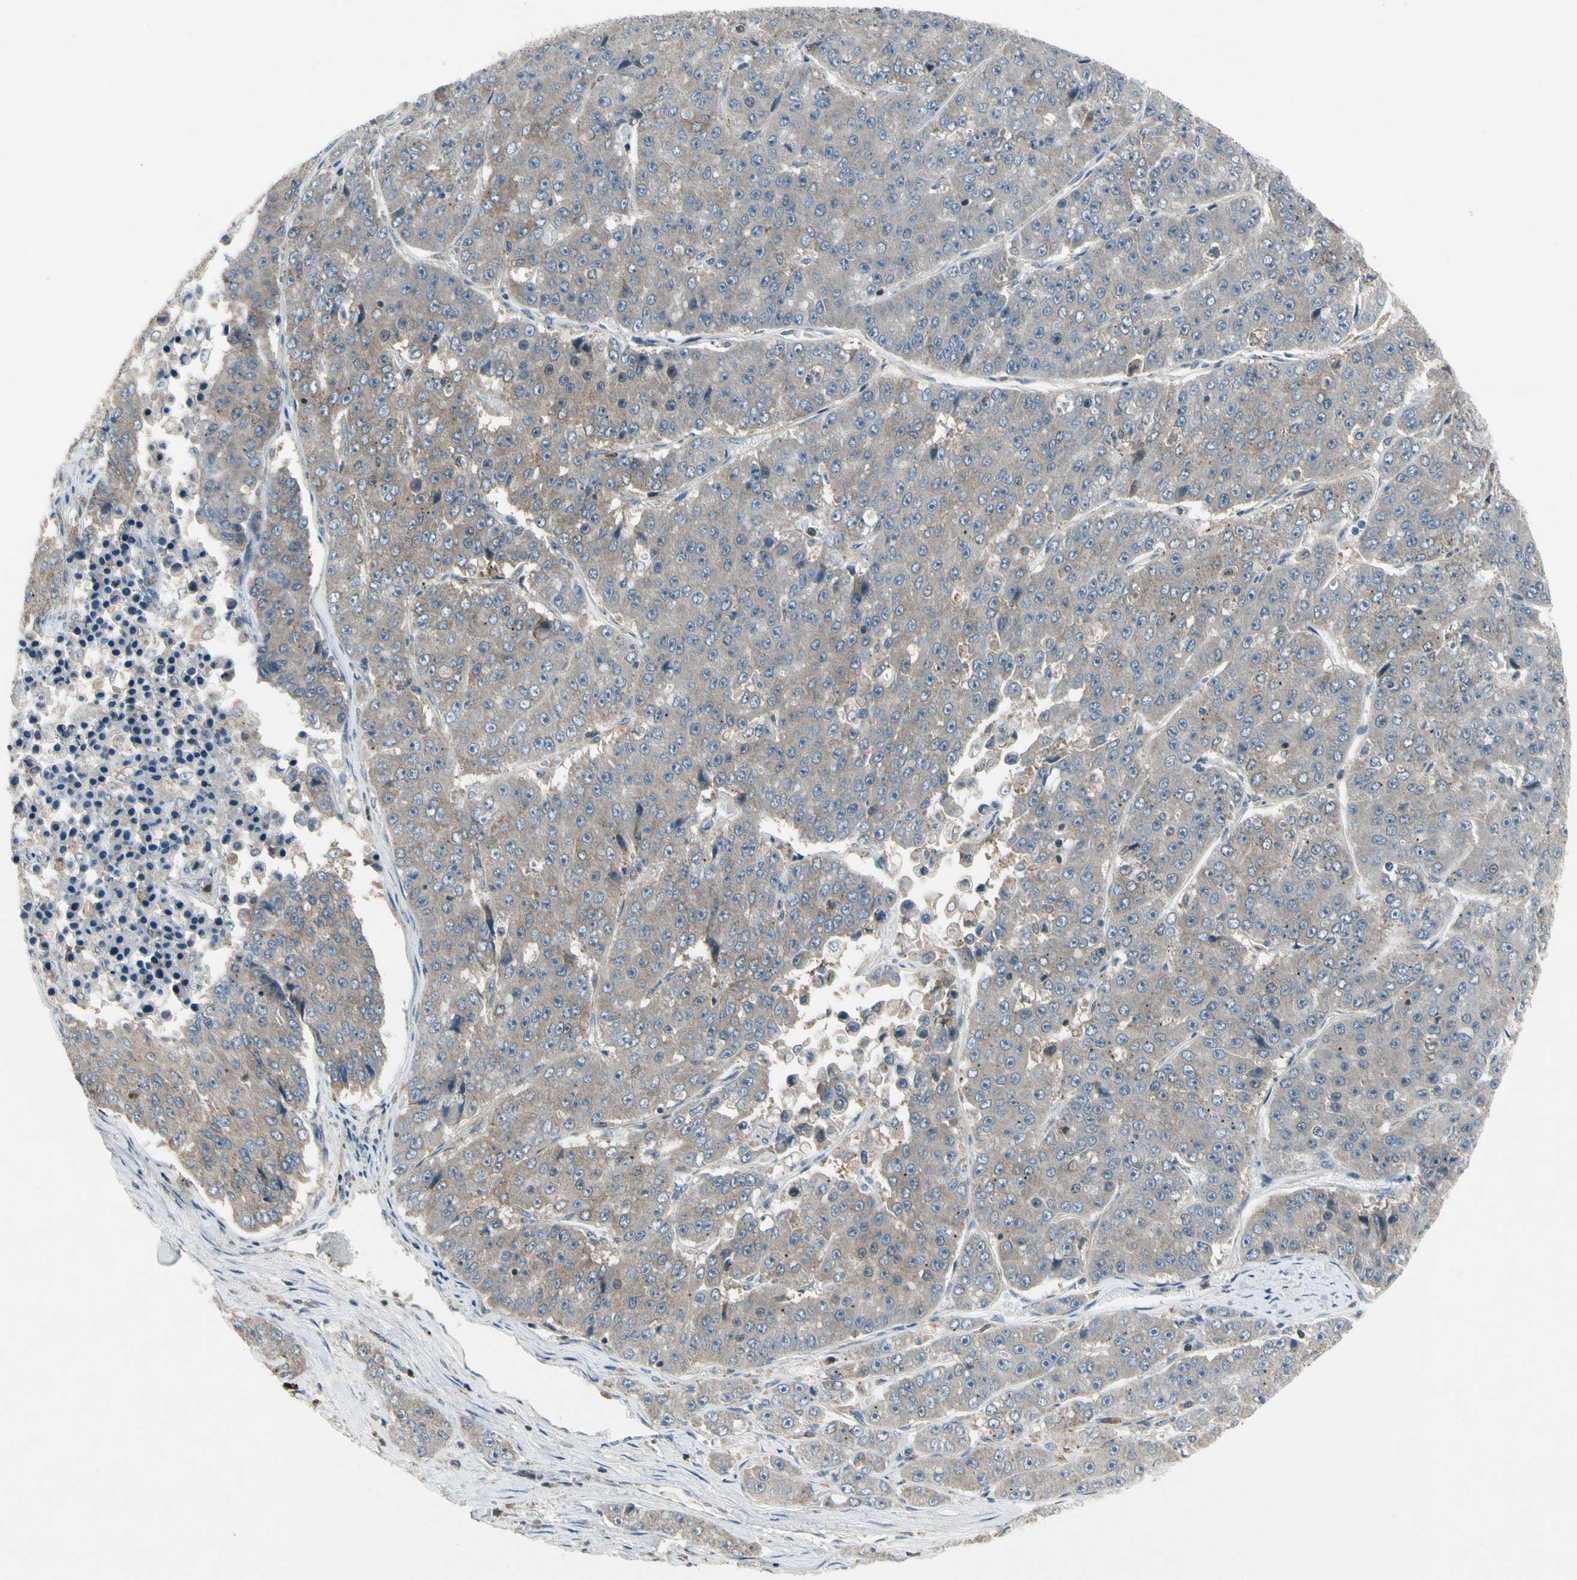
{"staining": {"intensity": "weak", "quantity": "25%-75%", "location": "cytoplasmic/membranous"}, "tissue": "pancreatic cancer", "cell_type": "Tumor cells", "image_type": "cancer", "snomed": [{"axis": "morphology", "description": "Adenocarcinoma, NOS"}, {"axis": "topography", "description": "Pancreas"}], "caption": "Pancreatic cancer was stained to show a protein in brown. There is low levels of weak cytoplasmic/membranous expression in approximately 25%-75% of tumor cells.", "gene": "NMI", "patient": {"sex": "male", "age": 50}}